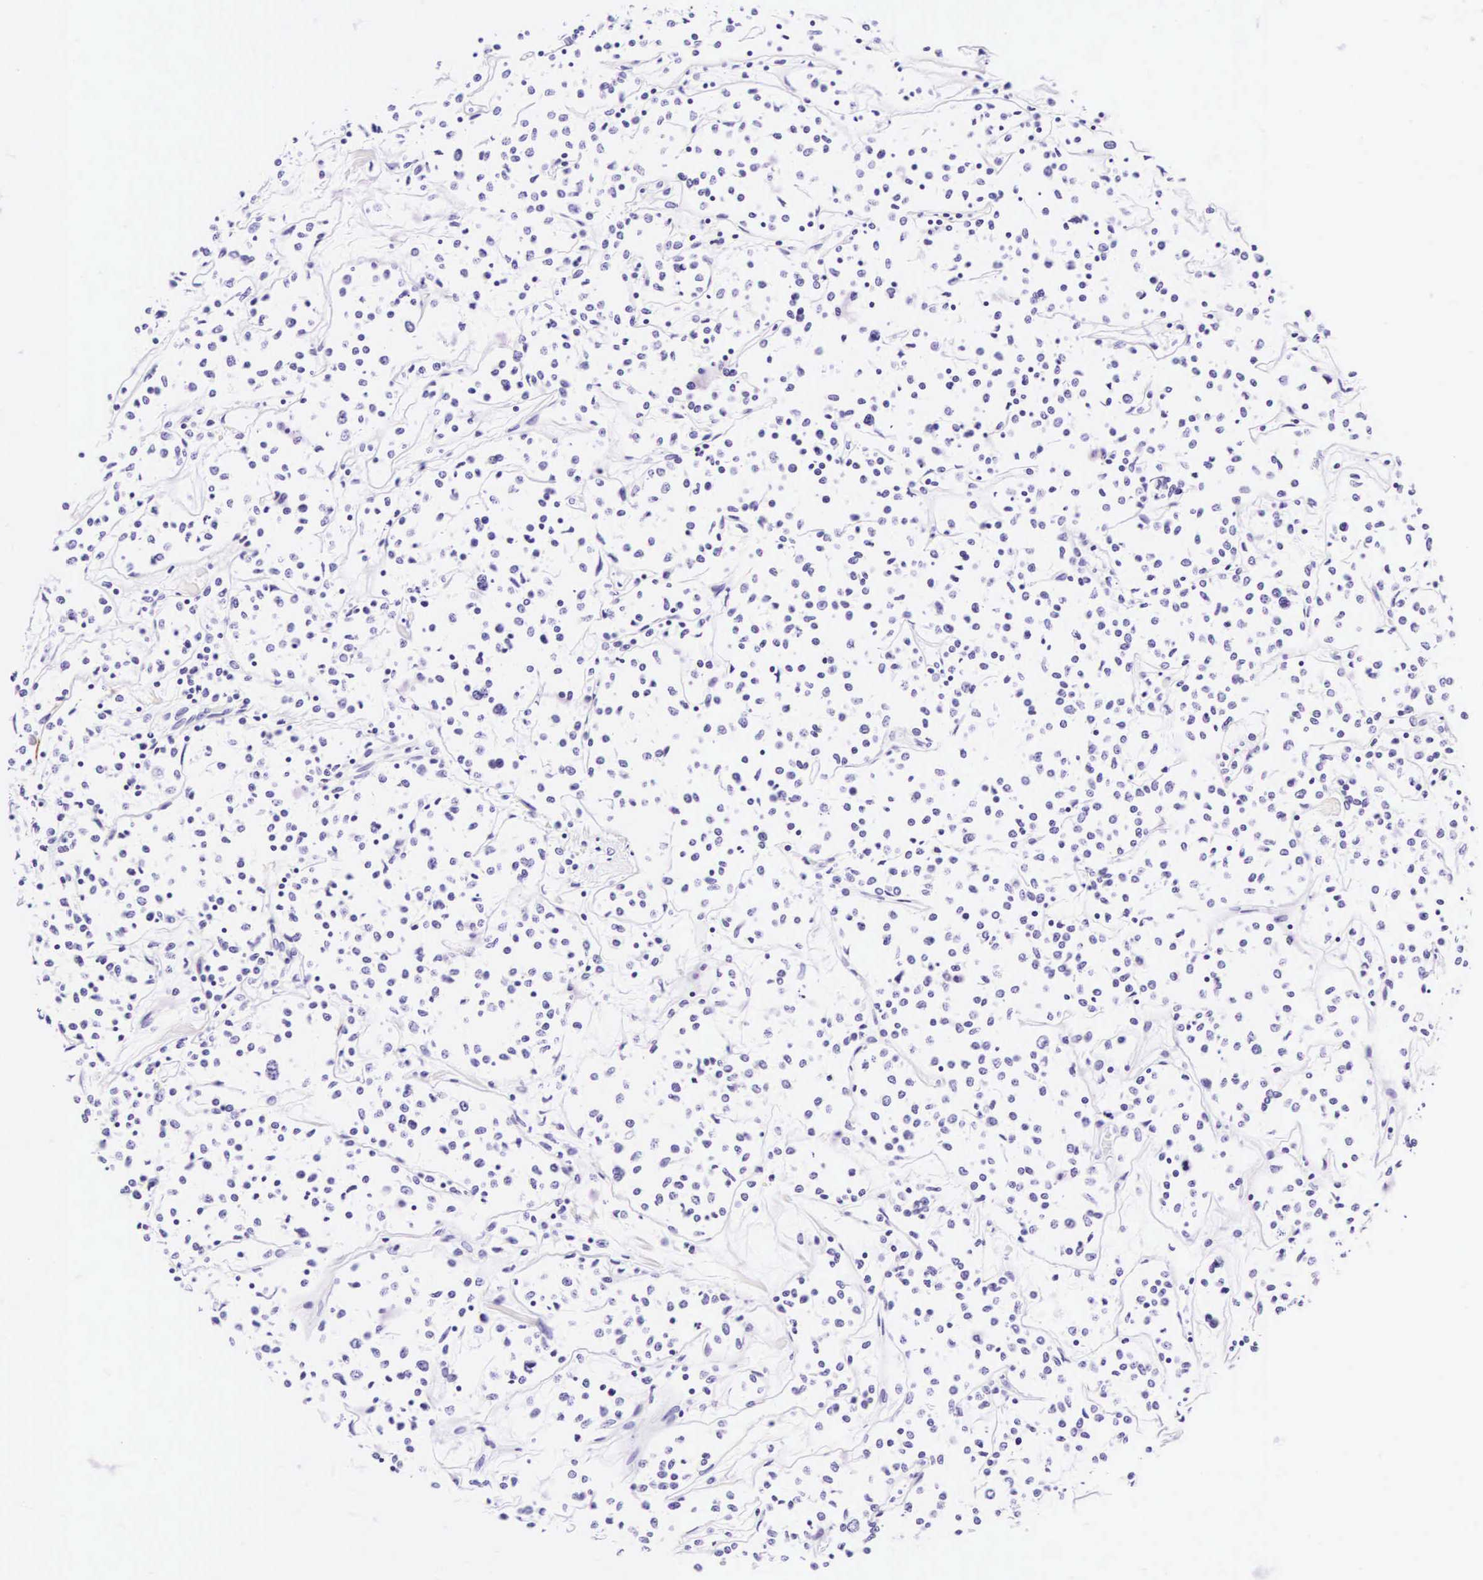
{"staining": {"intensity": "negative", "quantity": "none", "location": "none"}, "tissue": "lymphoma", "cell_type": "Tumor cells", "image_type": "cancer", "snomed": [{"axis": "morphology", "description": "Malignant lymphoma, non-Hodgkin's type, Low grade"}, {"axis": "topography", "description": "Small intestine"}], "caption": "IHC micrograph of neoplastic tissue: human lymphoma stained with DAB demonstrates no significant protein positivity in tumor cells.", "gene": "KRT18", "patient": {"sex": "female", "age": 59}}